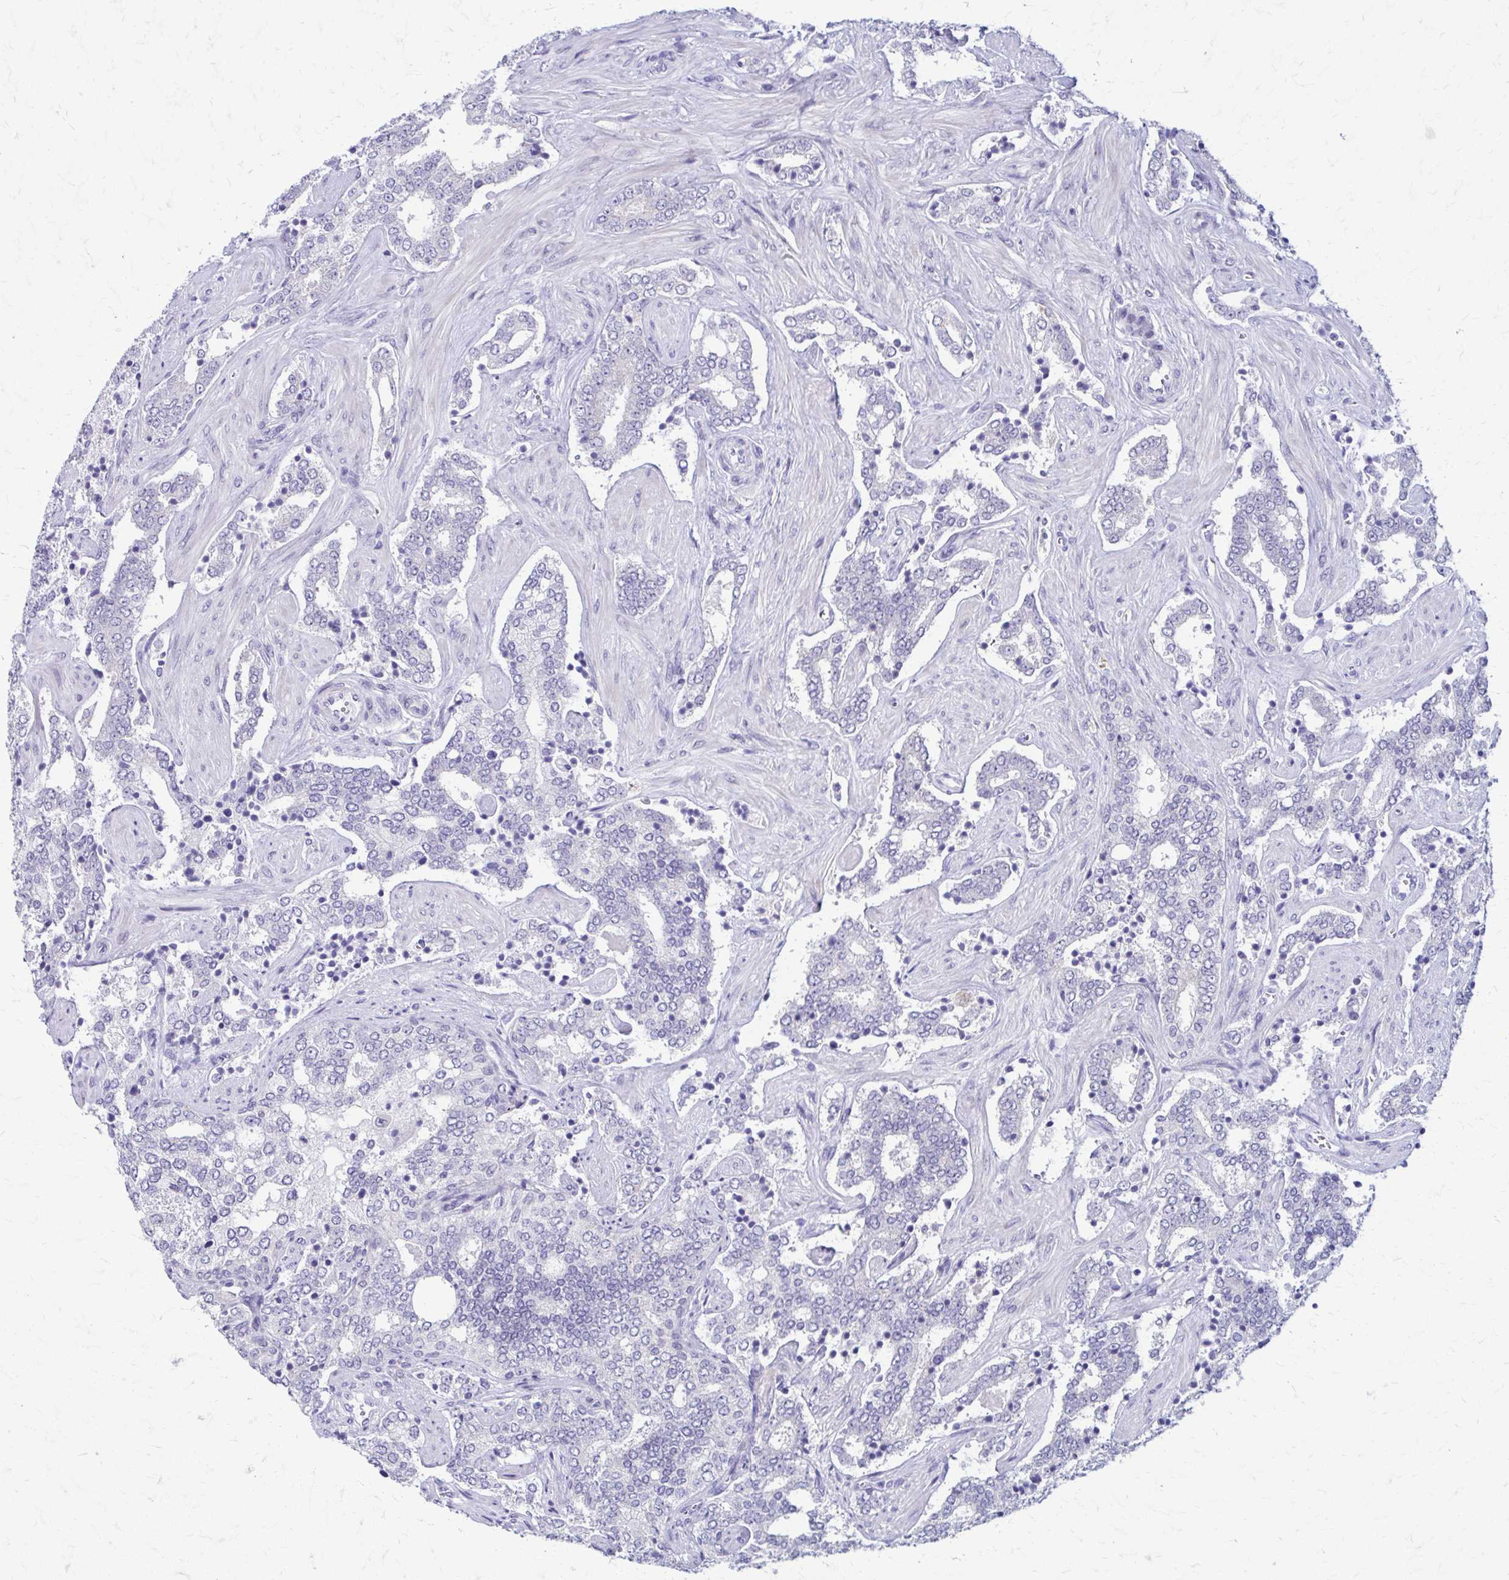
{"staining": {"intensity": "negative", "quantity": "none", "location": "none"}, "tissue": "prostate cancer", "cell_type": "Tumor cells", "image_type": "cancer", "snomed": [{"axis": "morphology", "description": "Adenocarcinoma, High grade"}, {"axis": "topography", "description": "Prostate"}], "caption": "This is an immunohistochemistry histopathology image of human prostate cancer. There is no expression in tumor cells.", "gene": "PIK3AP1", "patient": {"sex": "male", "age": 60}}